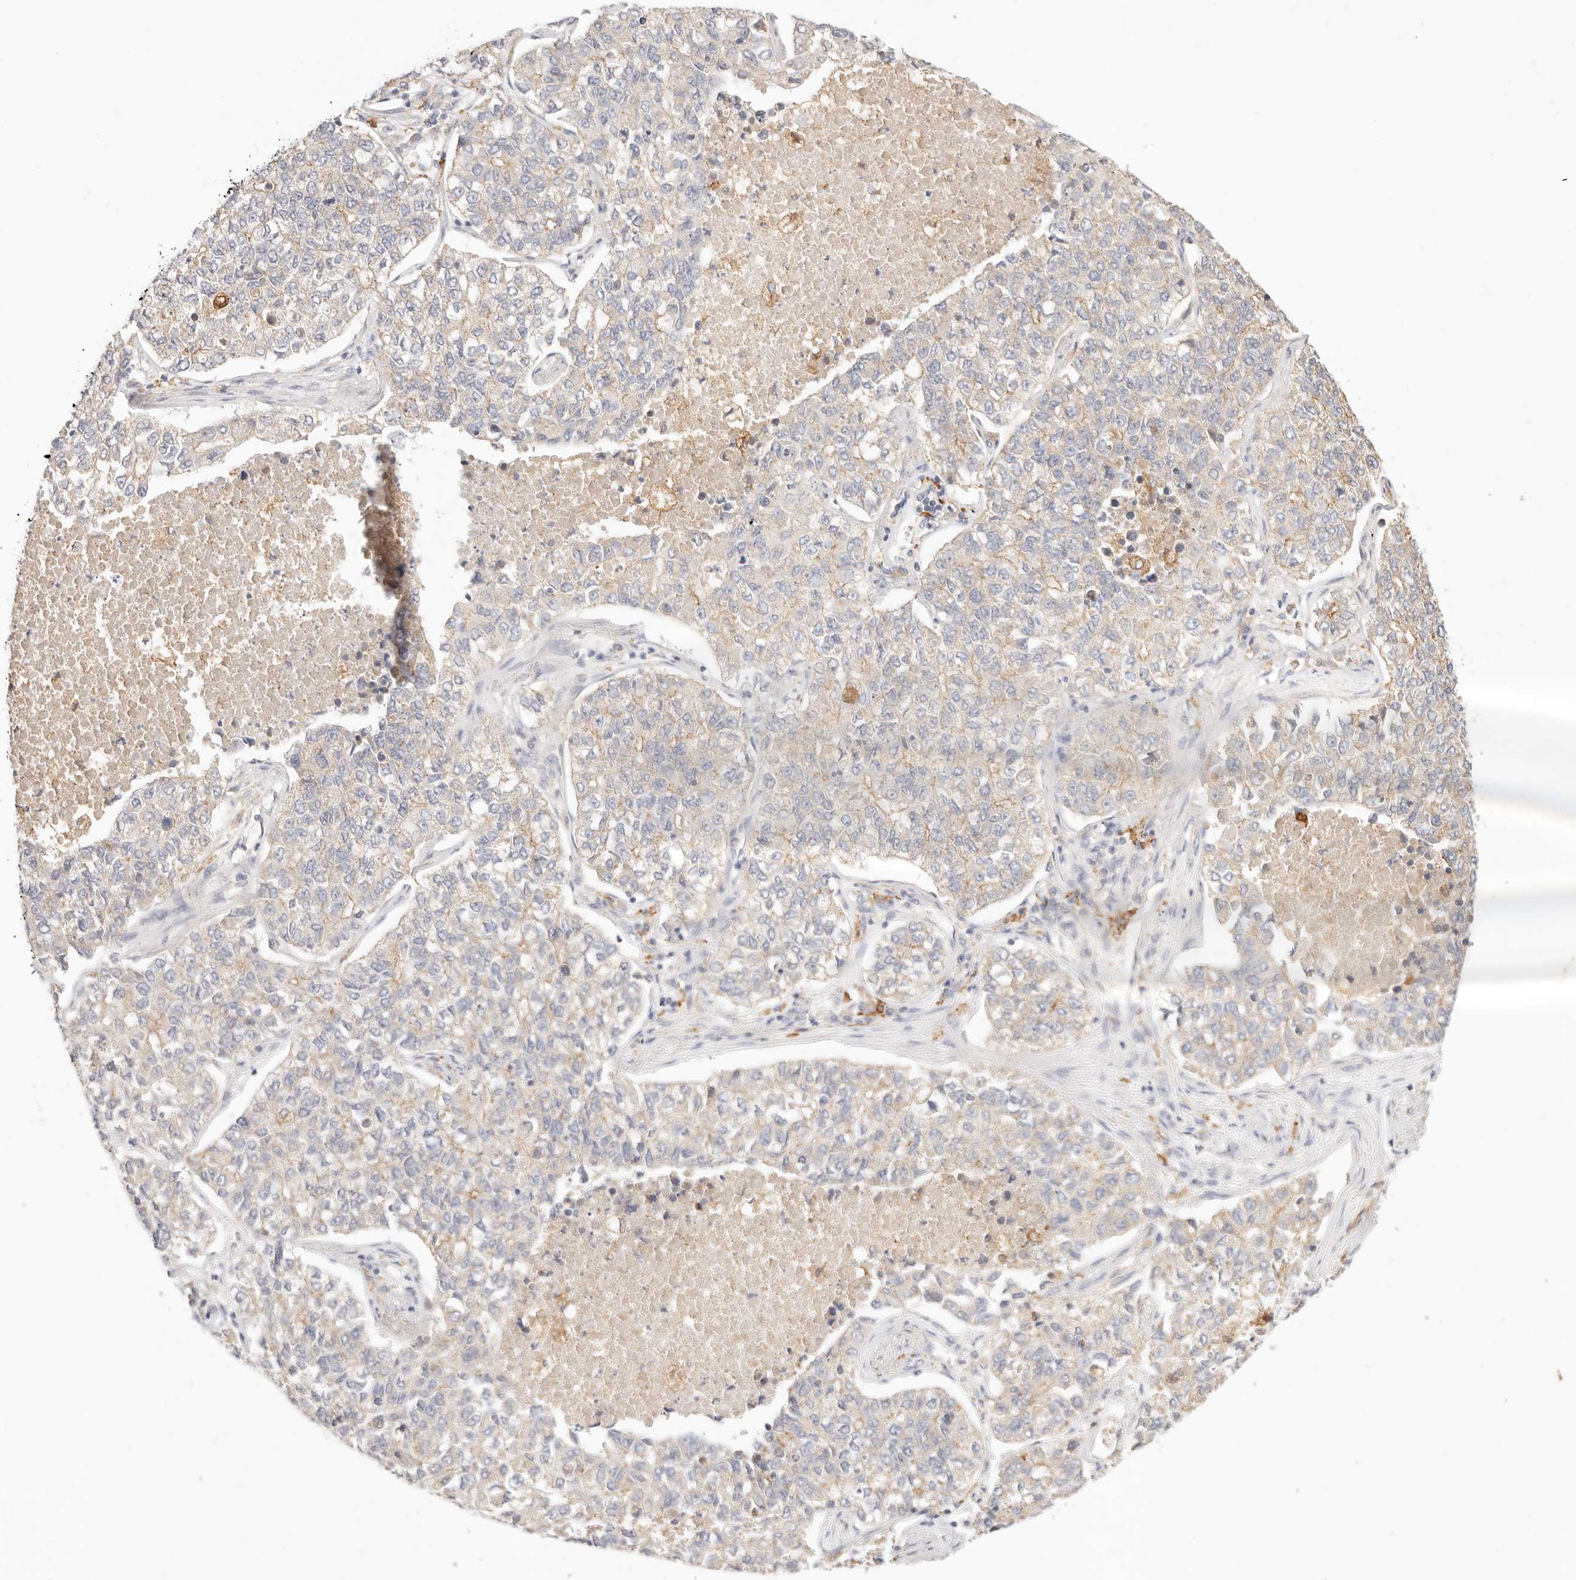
{"staining": {"intensity": "weak", "quantity": "25%-75%", "location": "cytoplasmic/membranous"}, "tissue": "lung cancer", "cell_type": "Tumor cells", "image_type": "cancer", "snomed": [{"axis": "morphology", "description": "Adenocarcinoma, NOS"}, {"axis": "topography", "description": "Lung"}], "caption": "Immunohistochemical staining of adenocarcinoma (lung) reveals weak cytoplasmic/membranous protein positivity in approximately 25%-75% of tumor cells.", "gene": "HK2", "patient": {"sex": "male", "age": 49}}